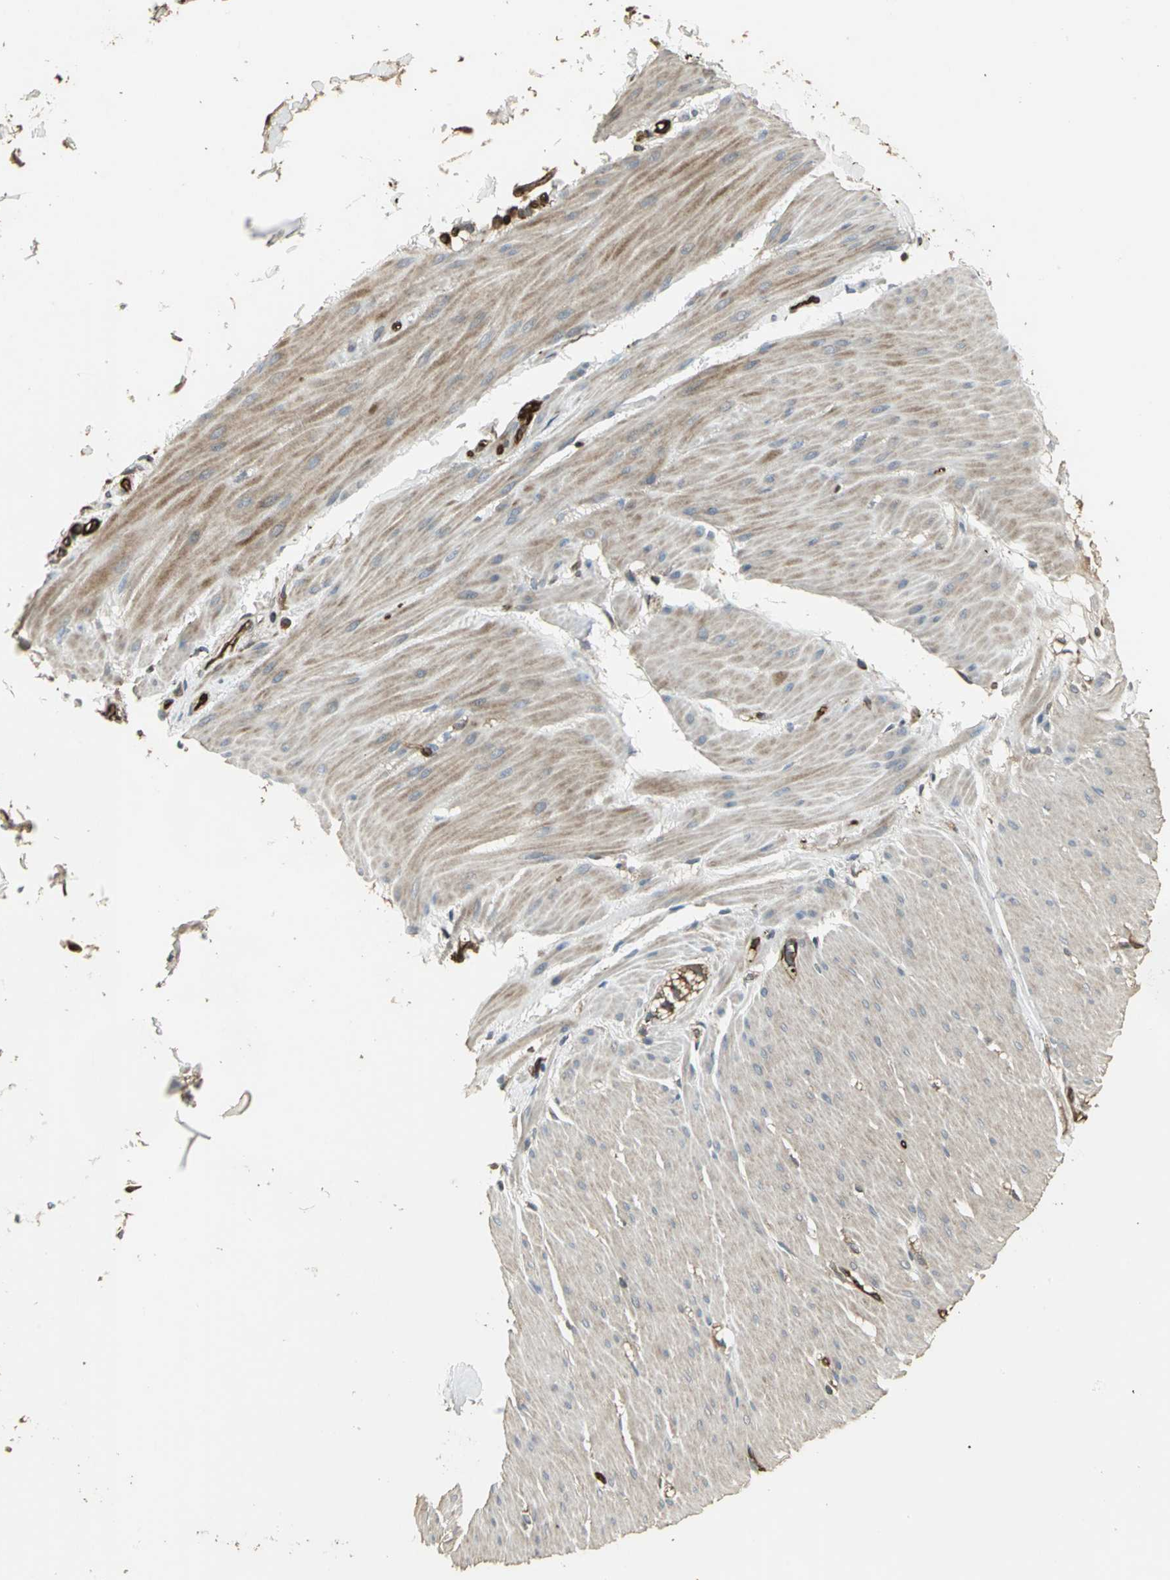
{"staining": {"intensity": "moderate", "quantity": ">75%", "location": "cytoplasmic/membranous"}, "tissue": "smooth muscle", "cell_type": "Smooth muscle cells", "image_type": "normal", "snomed": [{"axis": "morphology", "description": "Normal tissue, NOS"}, {"axis": "topography", "description": "Smooth muscle"}, {"axis": "topography", "description": "Colon"}], "caption": "This is a photomicrograph of IHC staining of benign smooth muscle, which shows moderate staining in the cytoplasmic/membranous of smooth muscle cells.", "gene": "PRXL2B", "patient": {"sex": "male", "age": 67}}